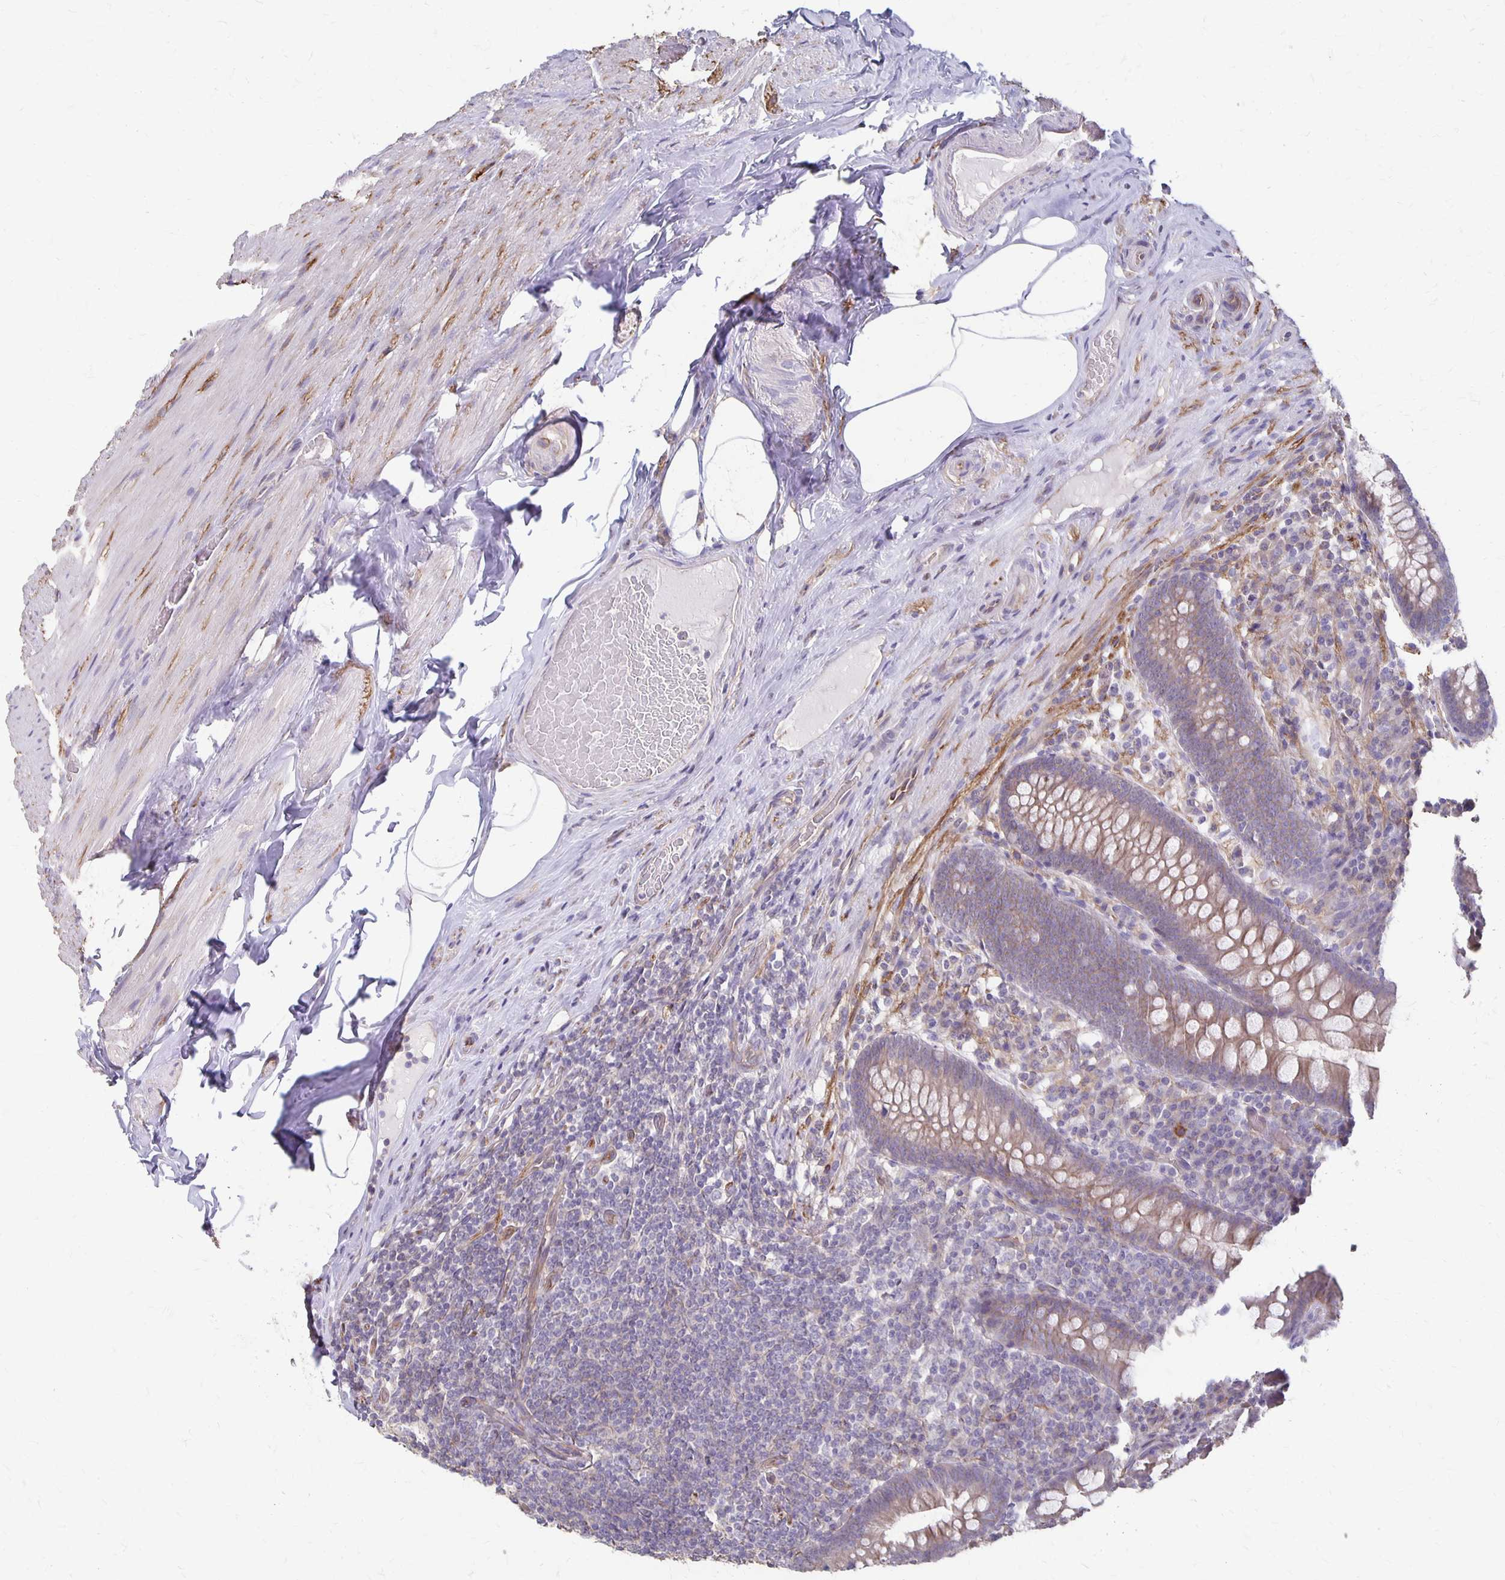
{"staining": {"intensity": "moderate", "quantity": ">75%", "location": "cytoplasmic/membranous"}, "tissue": "appendix", "cell_type": "Glandular cells", "image_type": "normal", "snomed": [{"axis": "morphology", "description": "Normal tissue, NOS"}, {"axis": "topography", "description": "Appendix"}], "caption": "Immunohistochemistry (IHC) photomicrograph of unremarkable appendix: human appendix stained using immunohistochemistry exhibits medium levels of moderate protein expression localized specifically in the cytoplasmic/membranous of glandular cells, appearing as a cytoplasmic/membranous brown color.", "gene": "PPP1R3E", "patient": {"sex": "male", "age": 71}}